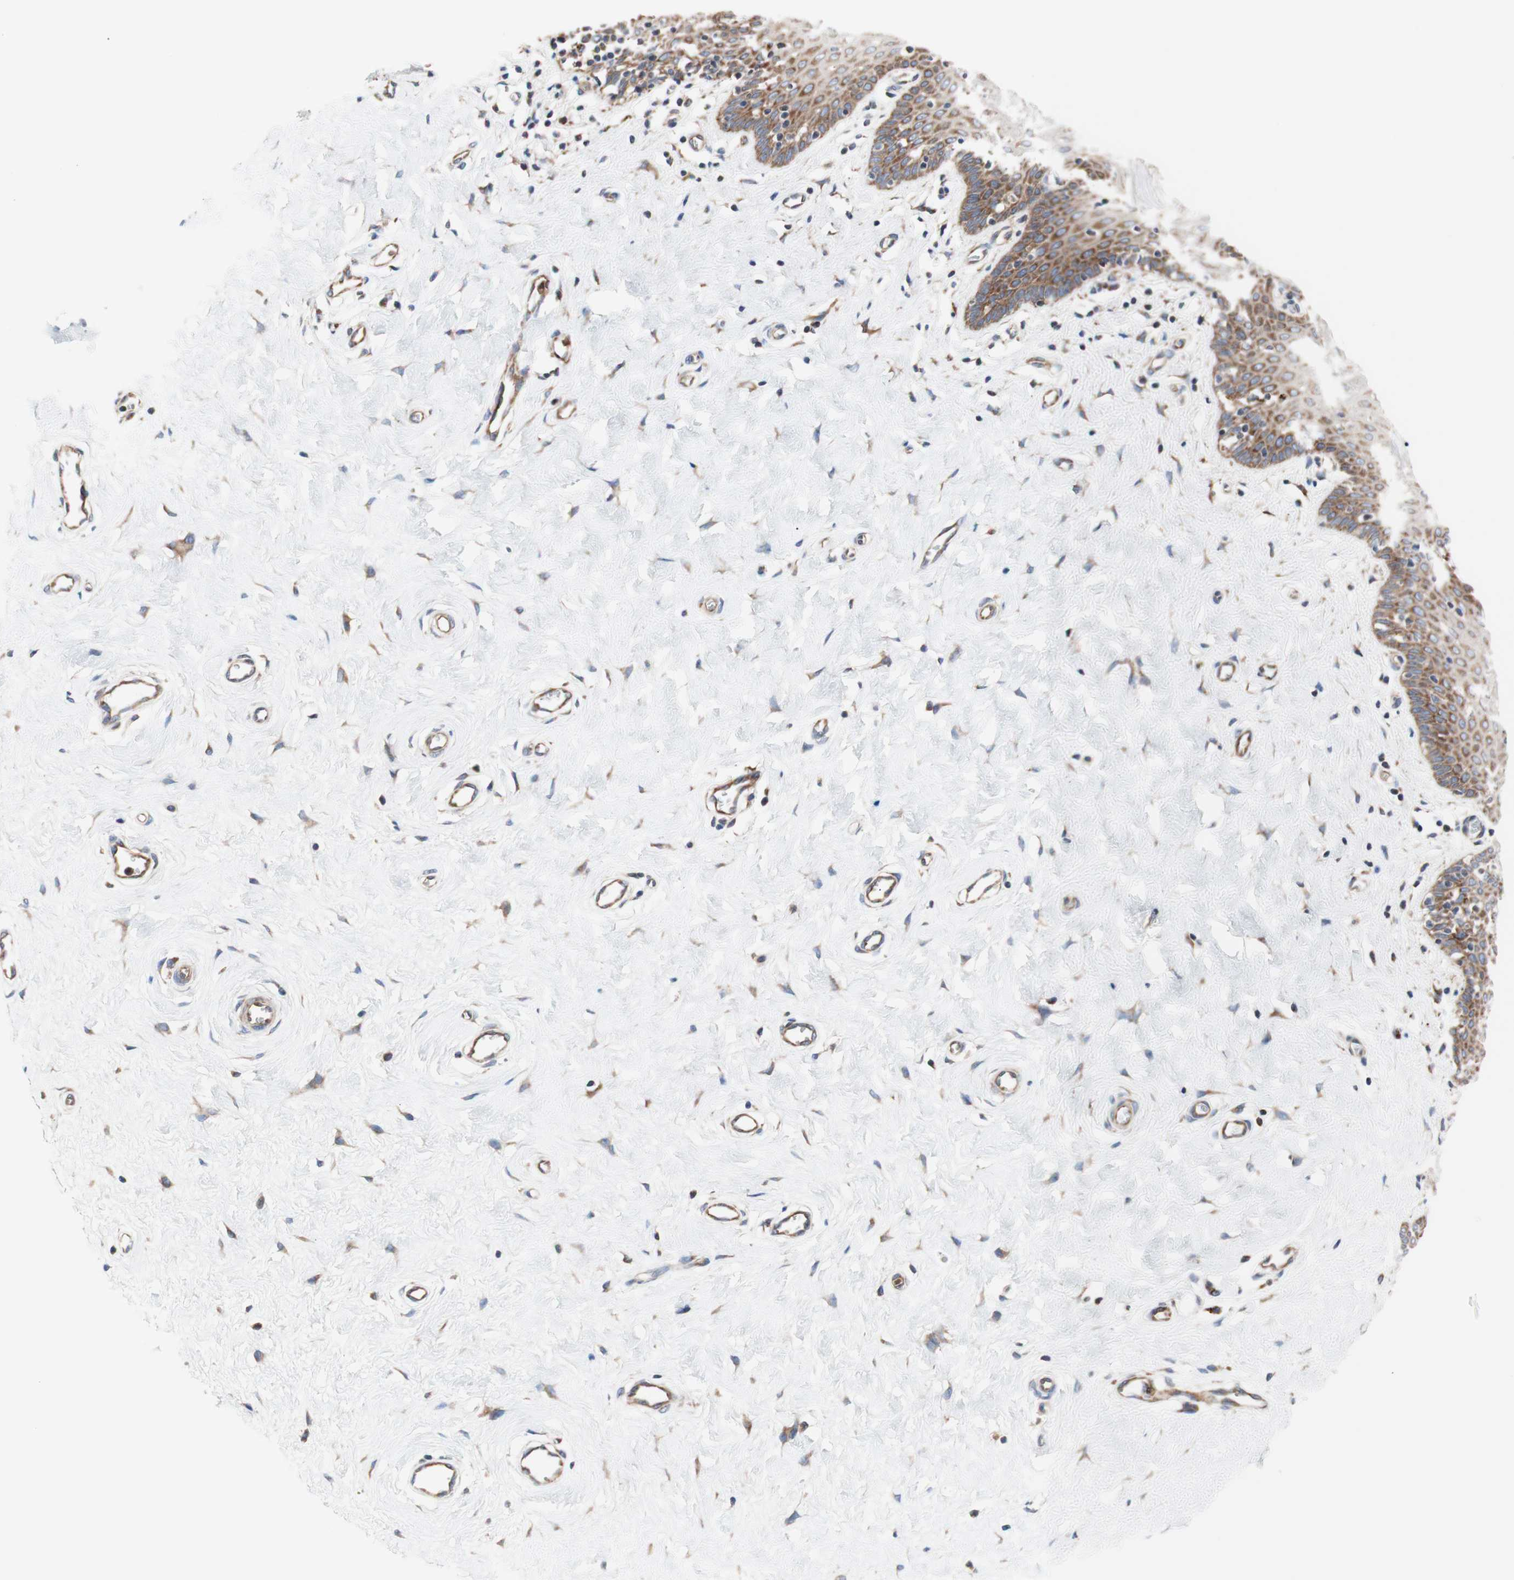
{"staining": {"intensity": "strong", "quantity": ">75%", "location": "cytoplasmic/membranous"}, "tissue": "cervix", "cell_type": "Glandular cells", "image_type": "normal", "snomed": [{"axis": "morphology", "description": "Normal tissue, NOS"}, {"axis": "topography", "description": "Cervix"}], "caption": "Immunohistochemical staining of unremarkable cervix reveals strong cytoplasmic/membranous protein expression in about >75% of glandular cells. The staining was performed using DAB (3,3'-diaminobenzidine) to visualize the protein expression in brown, while the nuclei were stained in blue with hematoxylin (Magnification: 20x).", "gene": "FMR1", "patient": {"sex": "female", "age": 55}}